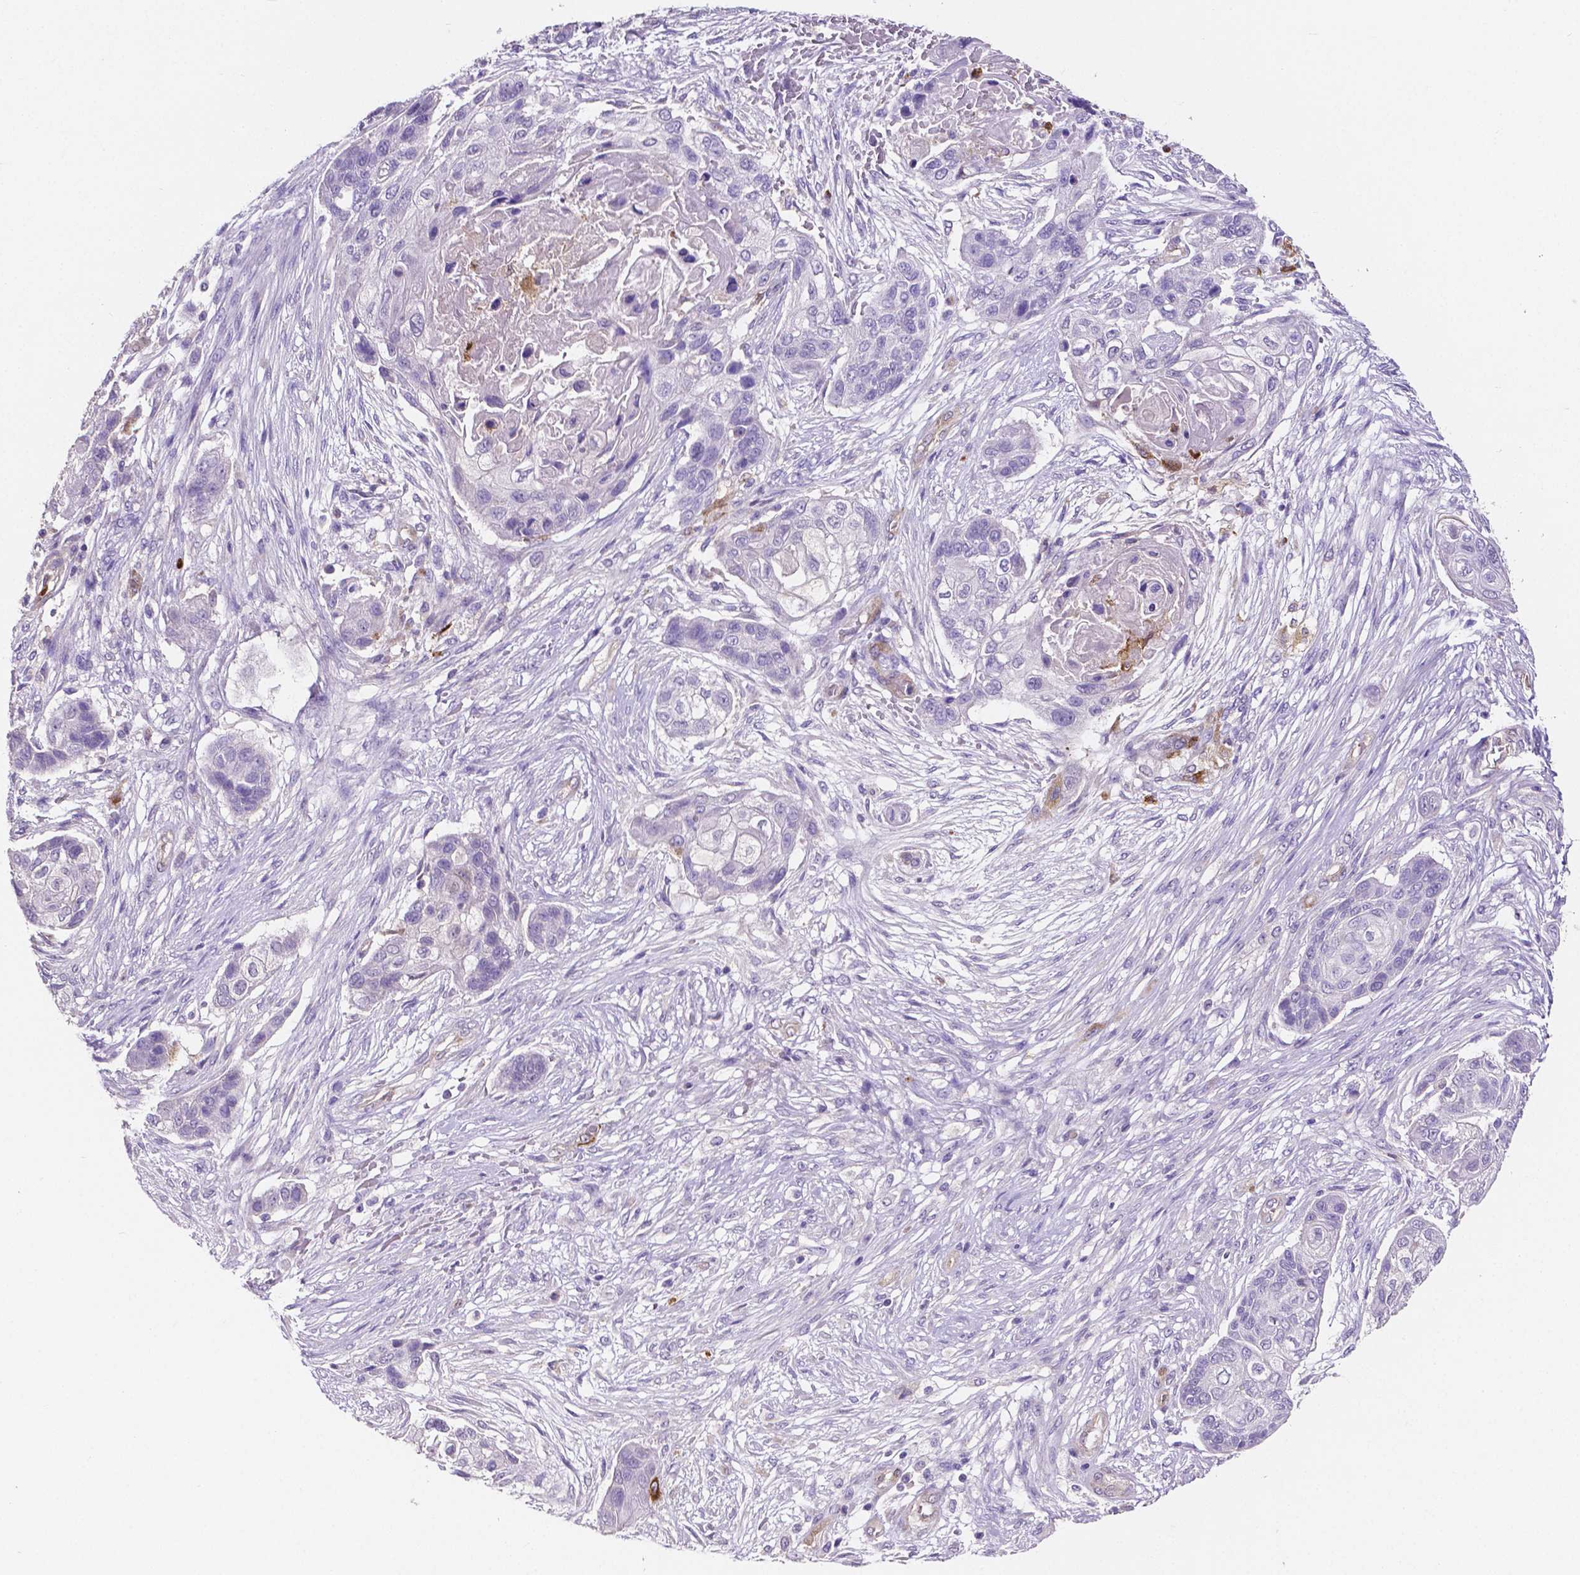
{"staining": {"intensity": "negative", "quantity": "none", "location": "none"}, "tissue": "lung cancer", "cell_type": "Tumor cells", "image_type": "cancer", "snomed": [{"axis": "morphology", "description": "Squamous cell carcinoma, NOS"}, {"axis": "topography", "description": "Lung"}], "caption": "Immunohistochemical staining of lung cancer reveals no significant expression in tumor cells. (DAB immunohistochemistry visualized using brightfield microscopy, high magnification).", "gene": "MMP9", "patient": {"sex": "male", "age": 69}}